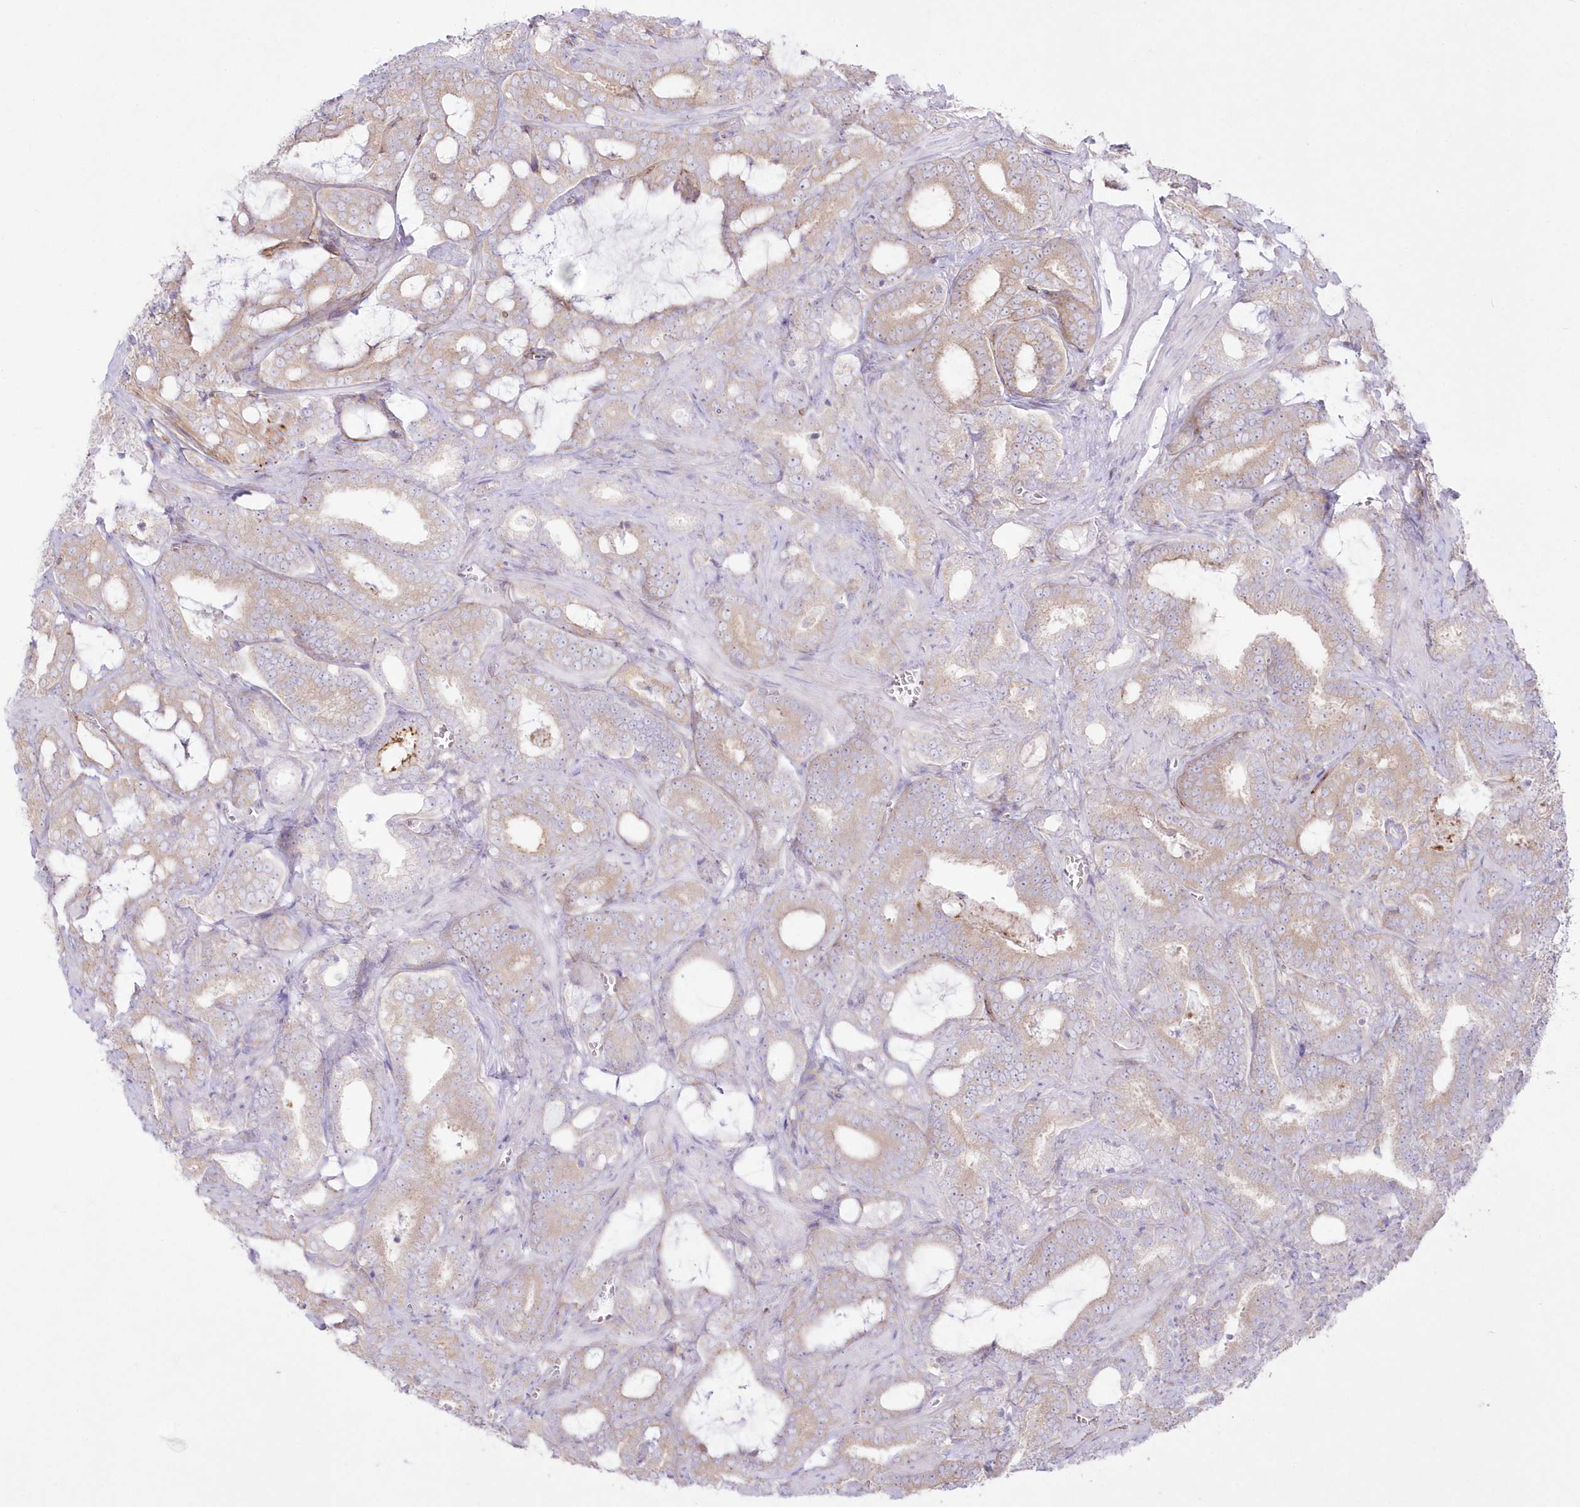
{"staining": {"intensity": "weak", "quantity": ">75%", "location": "cytoplasmic/membranous"}, "tissue": "prostate cancer", "cell_type": "Tumor cells", "image_type": "cancer", "snomed": [{"axis": "morphology", "description": "Adenocarcinoma, High grade"}, {"axis": "topography", "description": "Prostate and seminal vesicle, NOS"}], "caption": "Immunohistochemistry (IHC) (DAB (3,3'-diaminobenzidine)) staining of human prostate cancer (adenocarcinoma (high-grade)) displays weak cytoplasmic/membranous protein staining in about >75% of tumor cells. (DAB (3,3'-diaminobenzidine) IHC with brightfield microscopy, high magnification).", "gene": "ZNF843", "patient": {"sex": "male", "age": 67}}